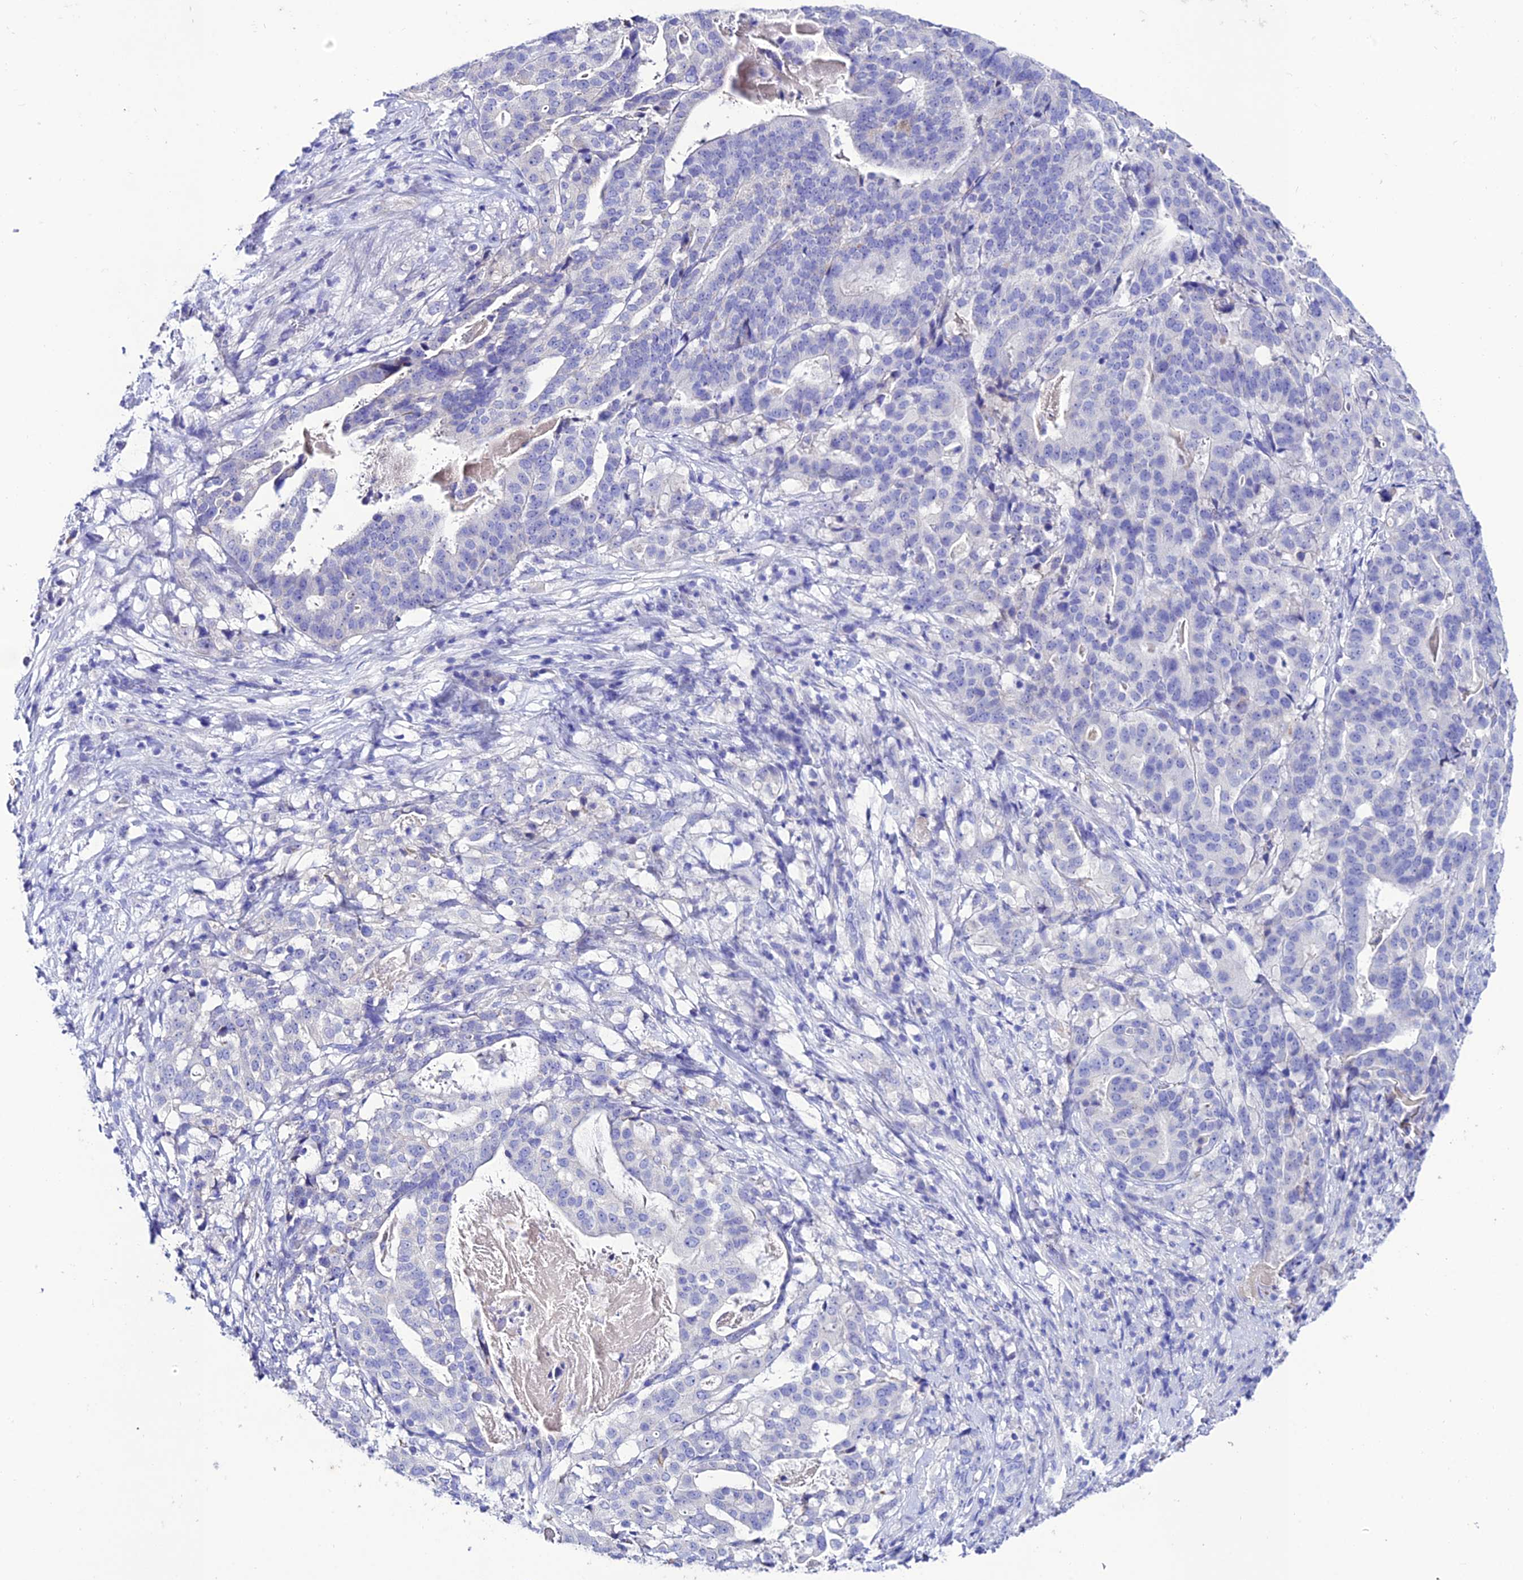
{"staining": {"intensity": "negative", "quantity": "none", "location": "none"}, "tissue": "stomach cancer", "cell_type": "Tumor cells", "image_type": "cancer", "snomed": [{"axis": "morphology", "description": "Adenocarcinoma, NOS"}, {"axis": "topography", "description": "Stomach"}], "caption": "Histopathology image shows no significant protein positivity in tumor cells of stomach adenocarcinoma.", "gene": "NLRP6", "patient": {"sex": "male", "age": 48}}